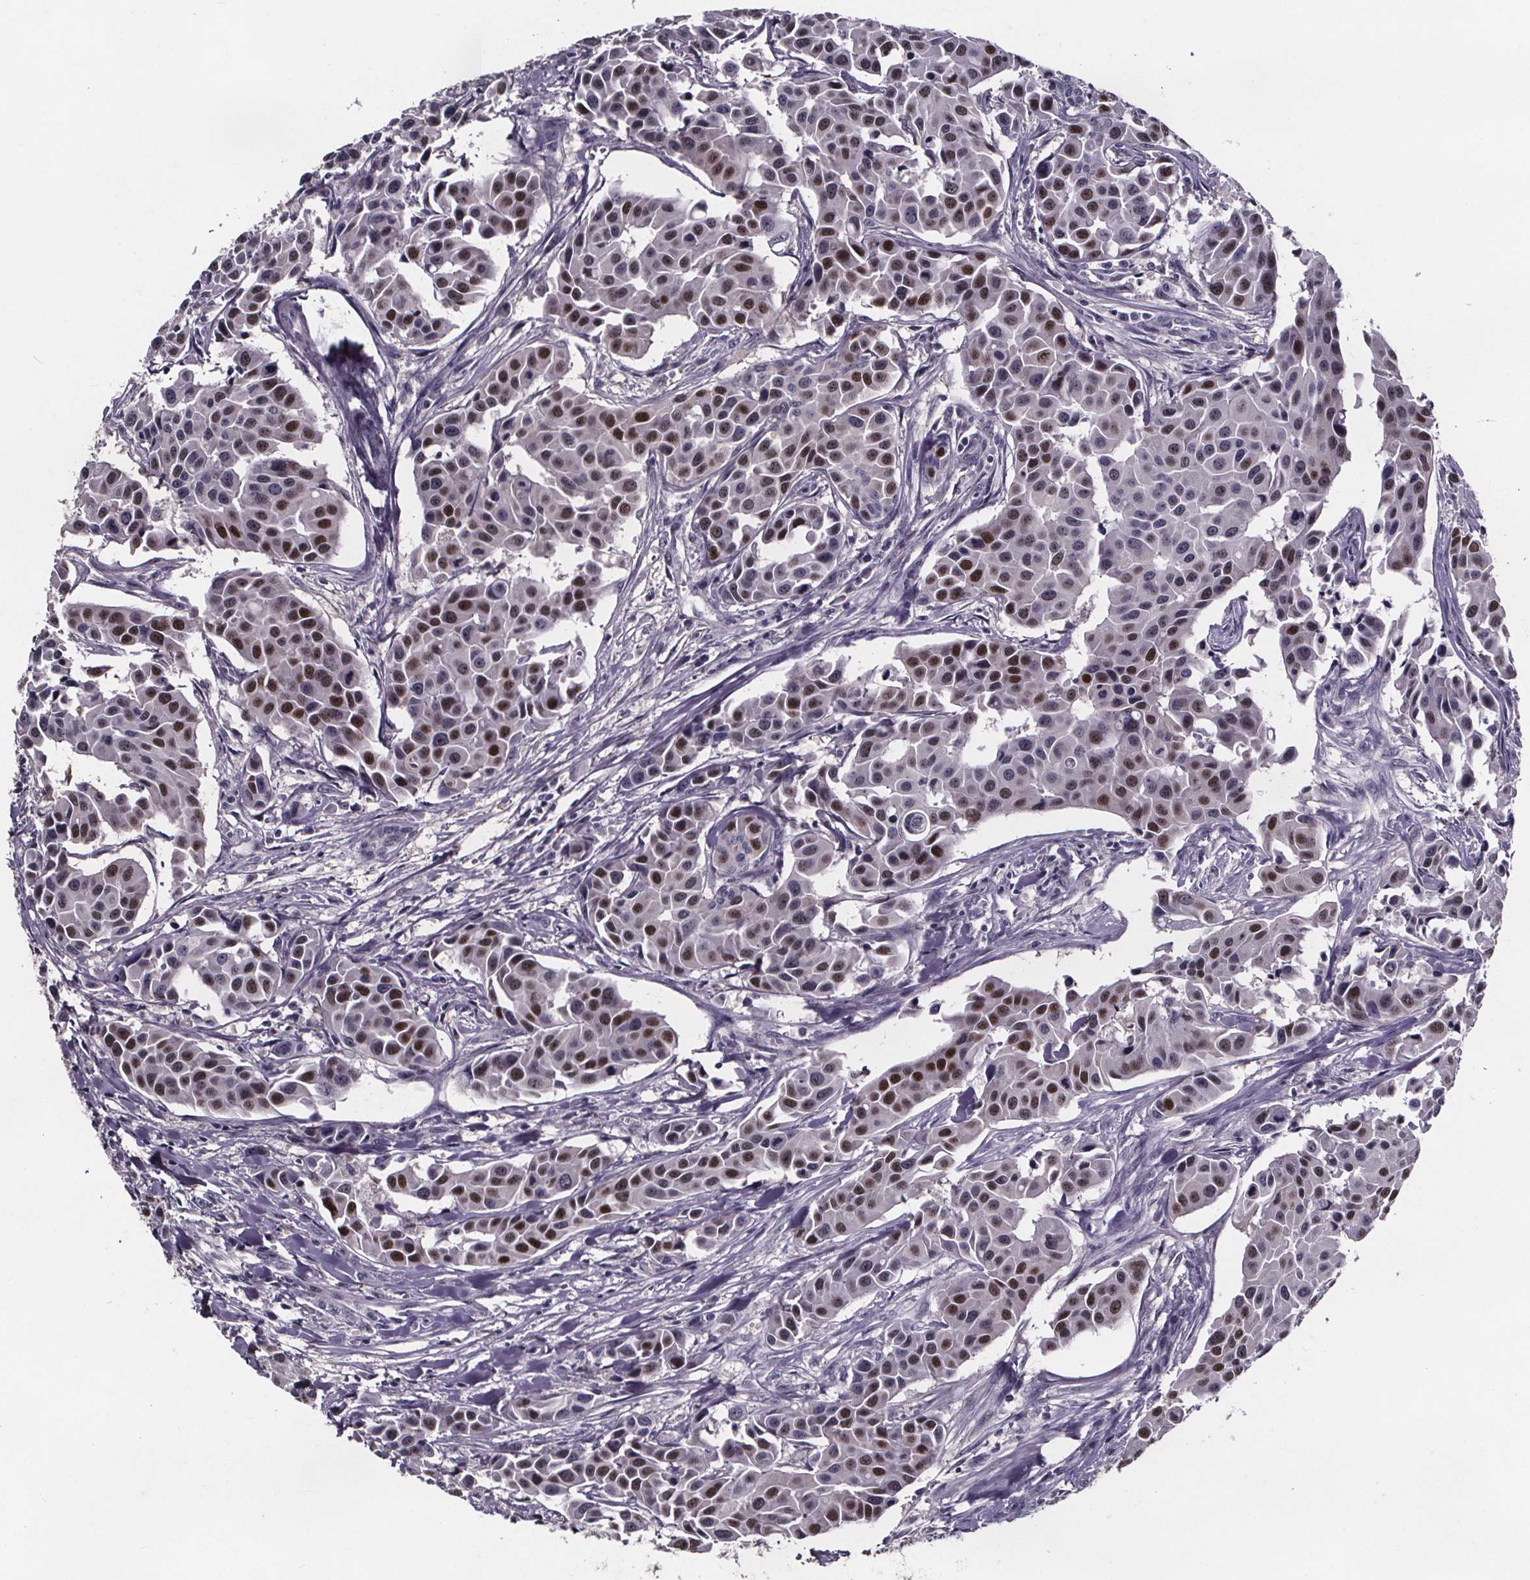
{"staining": {"intensity": "moderate", "quantity": "25%-75%", "location": "nuclear"}, "tissue": "head and neck cancer", "cell_type": "Tumor cells", "image_type": "cancer", "snomed": [{"axis": "morphology", "description": "Adenocarcinoma, NOS"}, {"axis": "topography", "description": "Head-Neck"}], "caption": "Head and neck cancer (adenocarcinoma) stained with a brown dye displays moderate nuclear positive staining in approximately 25%-75% of tumor cells.", "gene": "AR", "patient": {"sex": "male", "age": 76}}